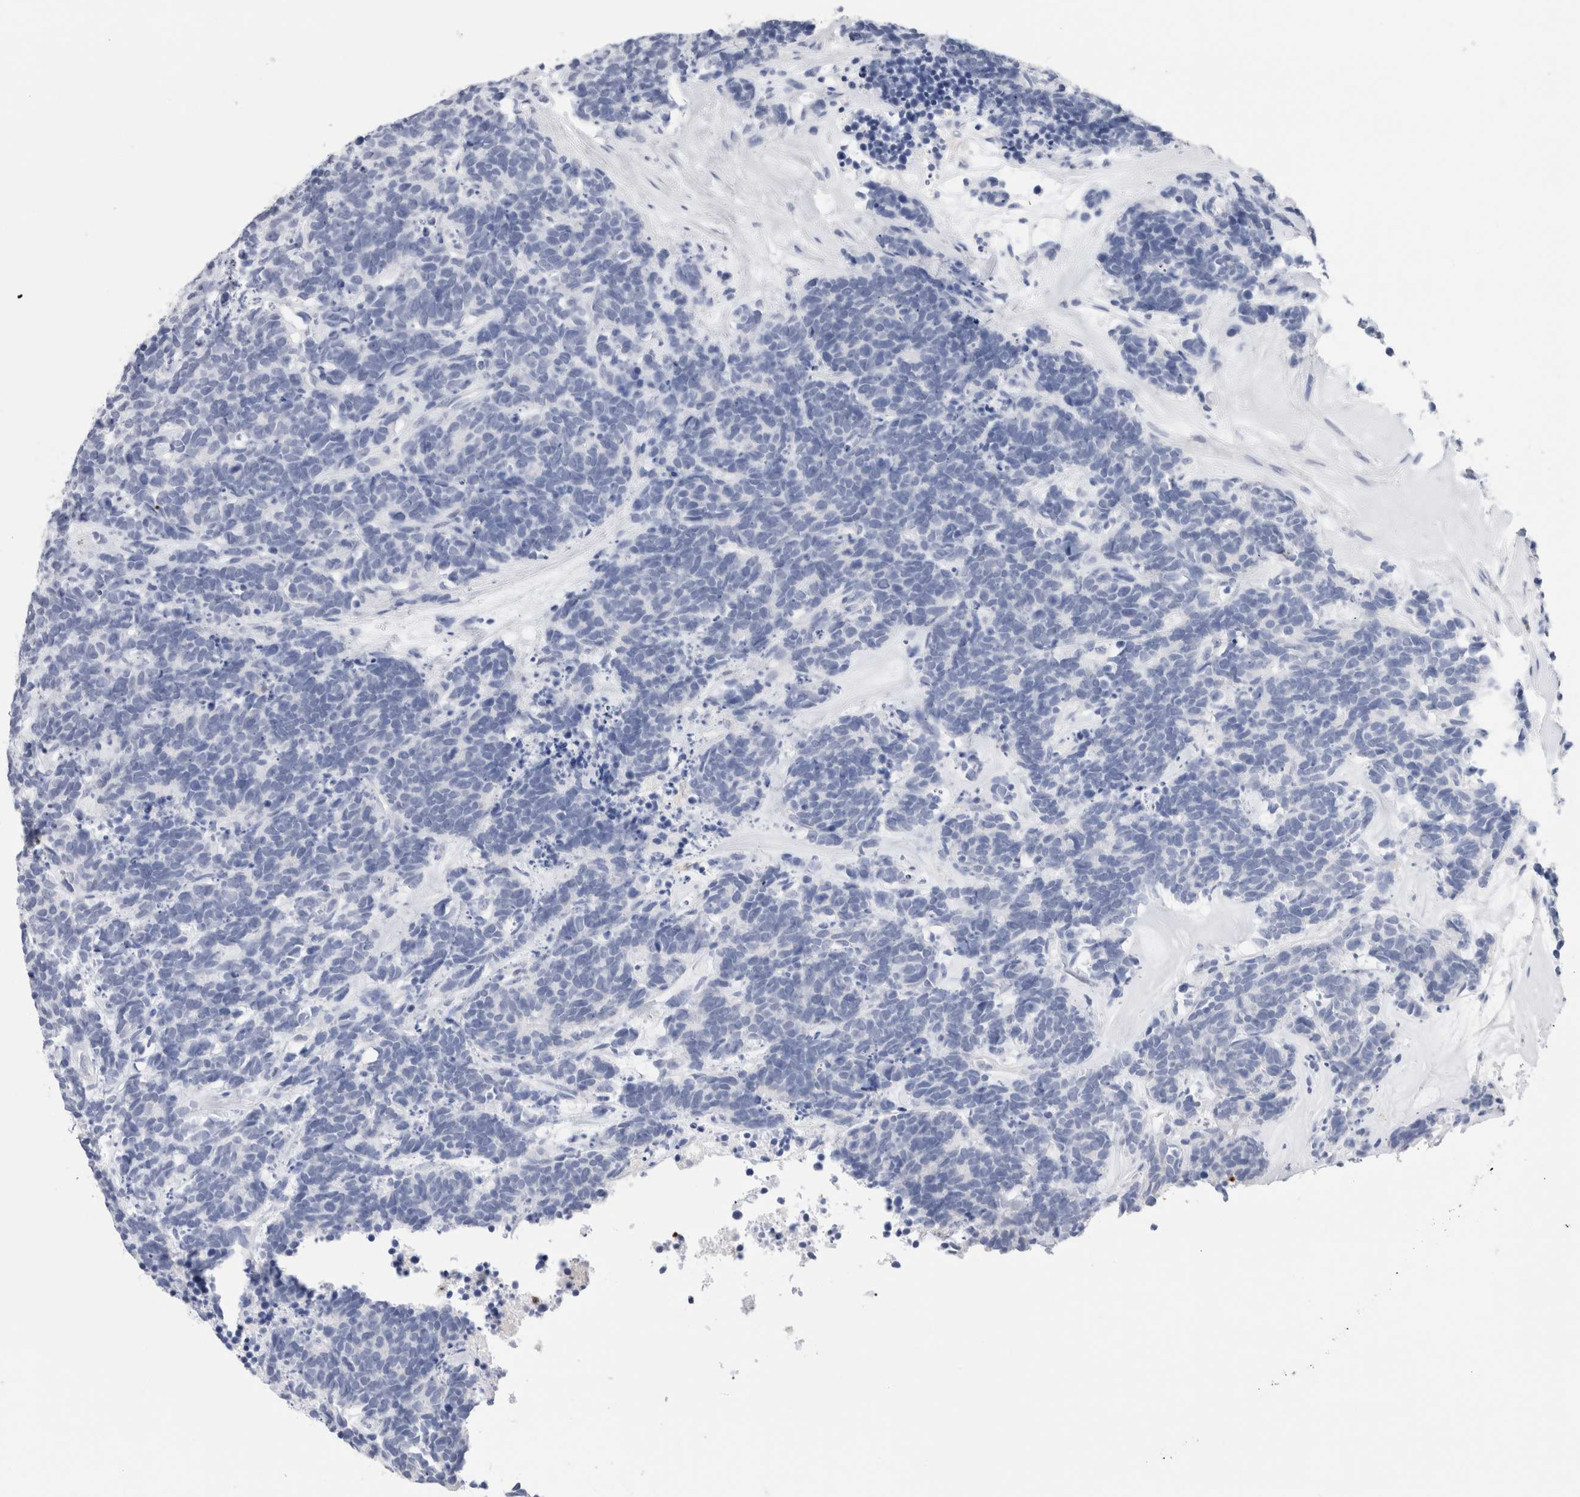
{"staining": {"intensity": "negative", "quantity": "none", "location": "none"}, "tissue": "carcinoid", "cell_type": "Tumor cells", "image_type": "cancer", "snomed": [{"axis": "morphology", "description": "Carcinoma, NOS"}, {"axis": "morphology", "description": "Carcinoid, malignant, NOS"}, {"axis": "topography", "description": "Urinary bladder"}], "caption": "The IHC histopathology image has no significant expression in tumor cells of carcinoid tissue.", "gene": "SLC10A5", "patient": {"sex": "male", "age": 57}}